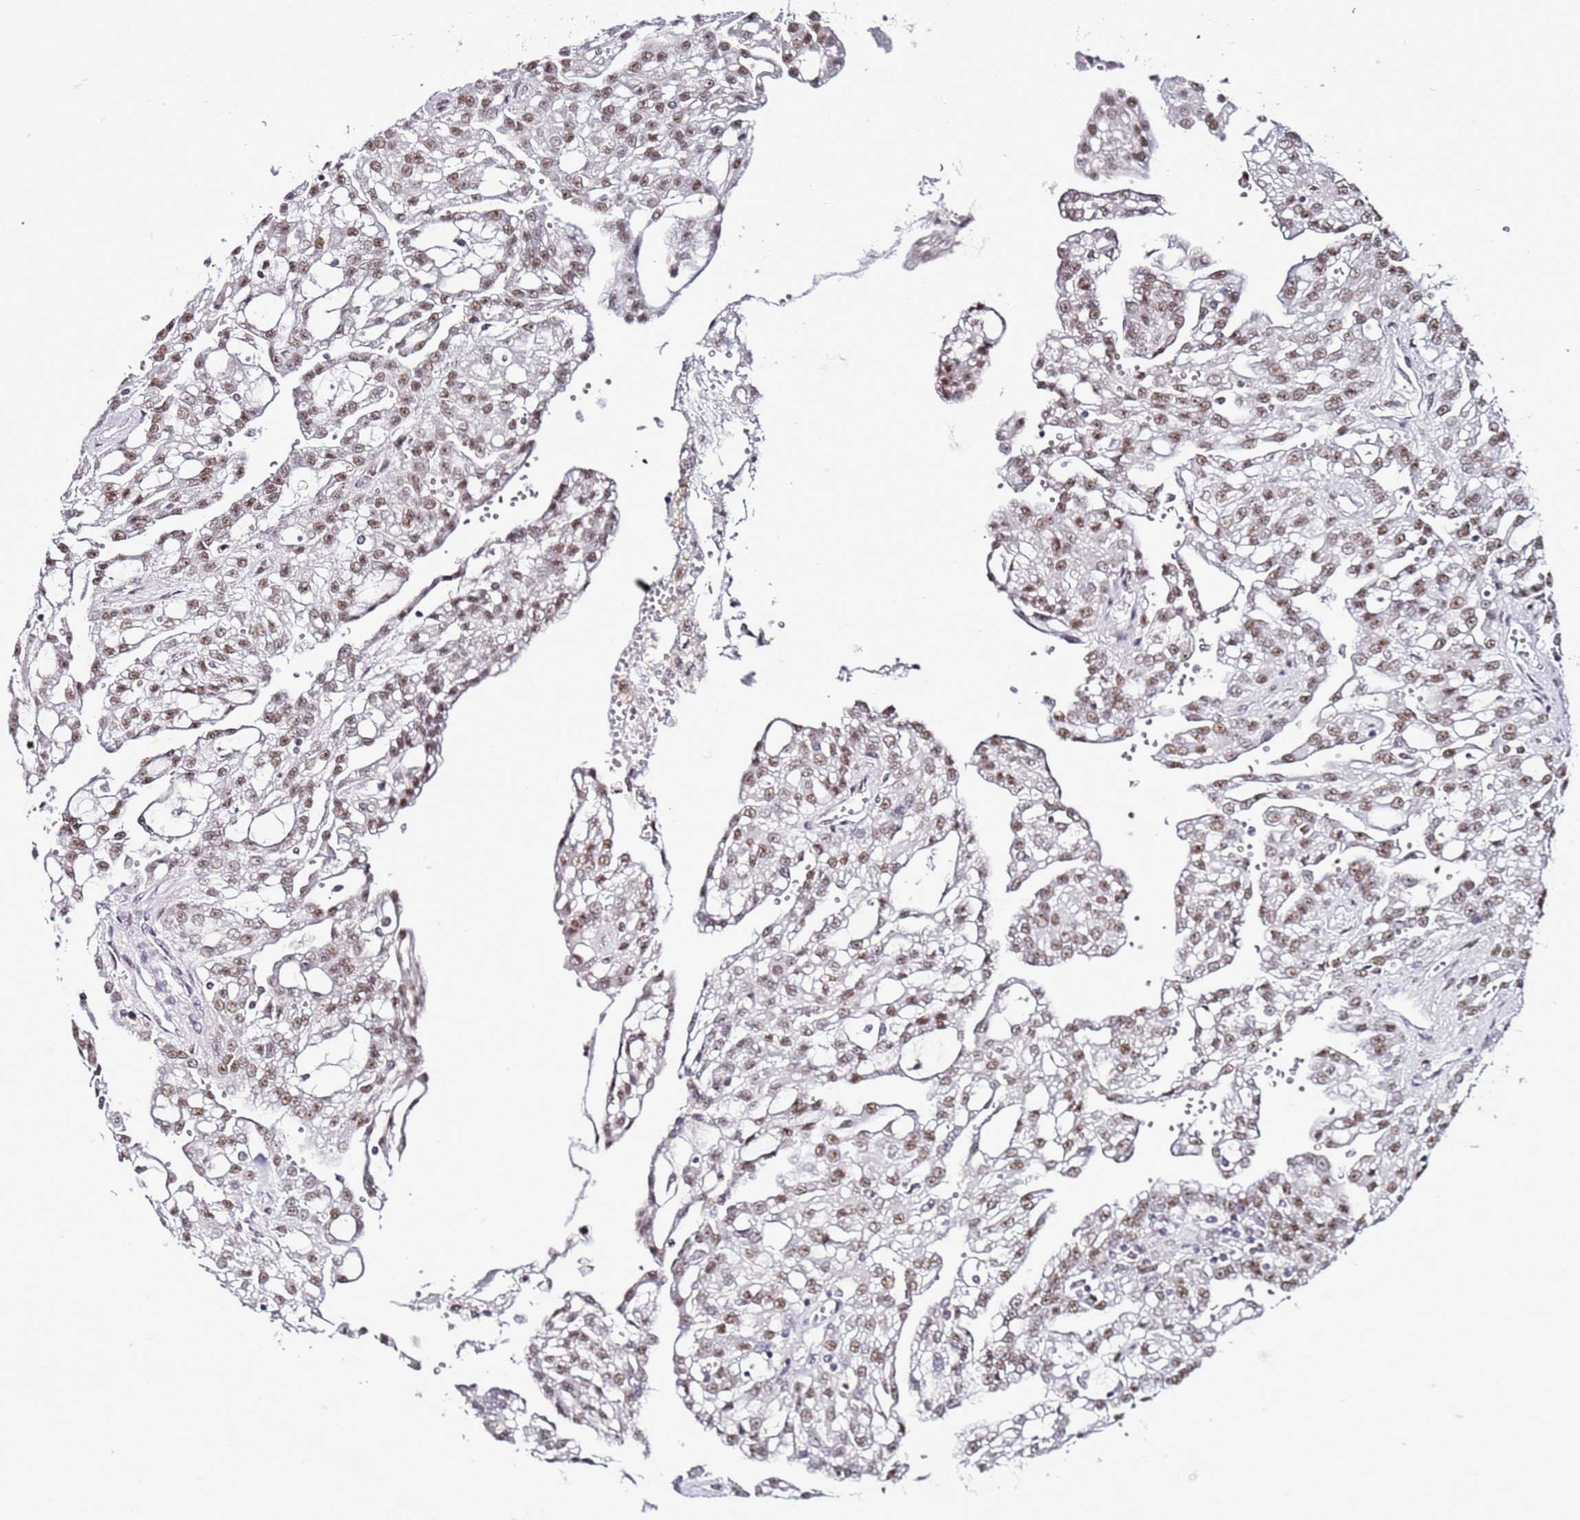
{"staining": {"intensity": "moderate", "quantity": ">75%", "location": "nuclear"}, "tissue": "renal cancer", "cell_type": "Tumor cells", "image_type": "cancer", "snomed": [{"axis": "morphology", "description": "Adenocarcinoma, NOS"}, {"axis": "topography", "description": "Kidney"}], "caption": "The photomicrograph displays a brown stain indicating the presence of a protein in the nuclear of tumor cells in renal cancer (adenocarcinoma).", "gene": "PSMA7", "patient": {"sex": "male", "age": 63}}